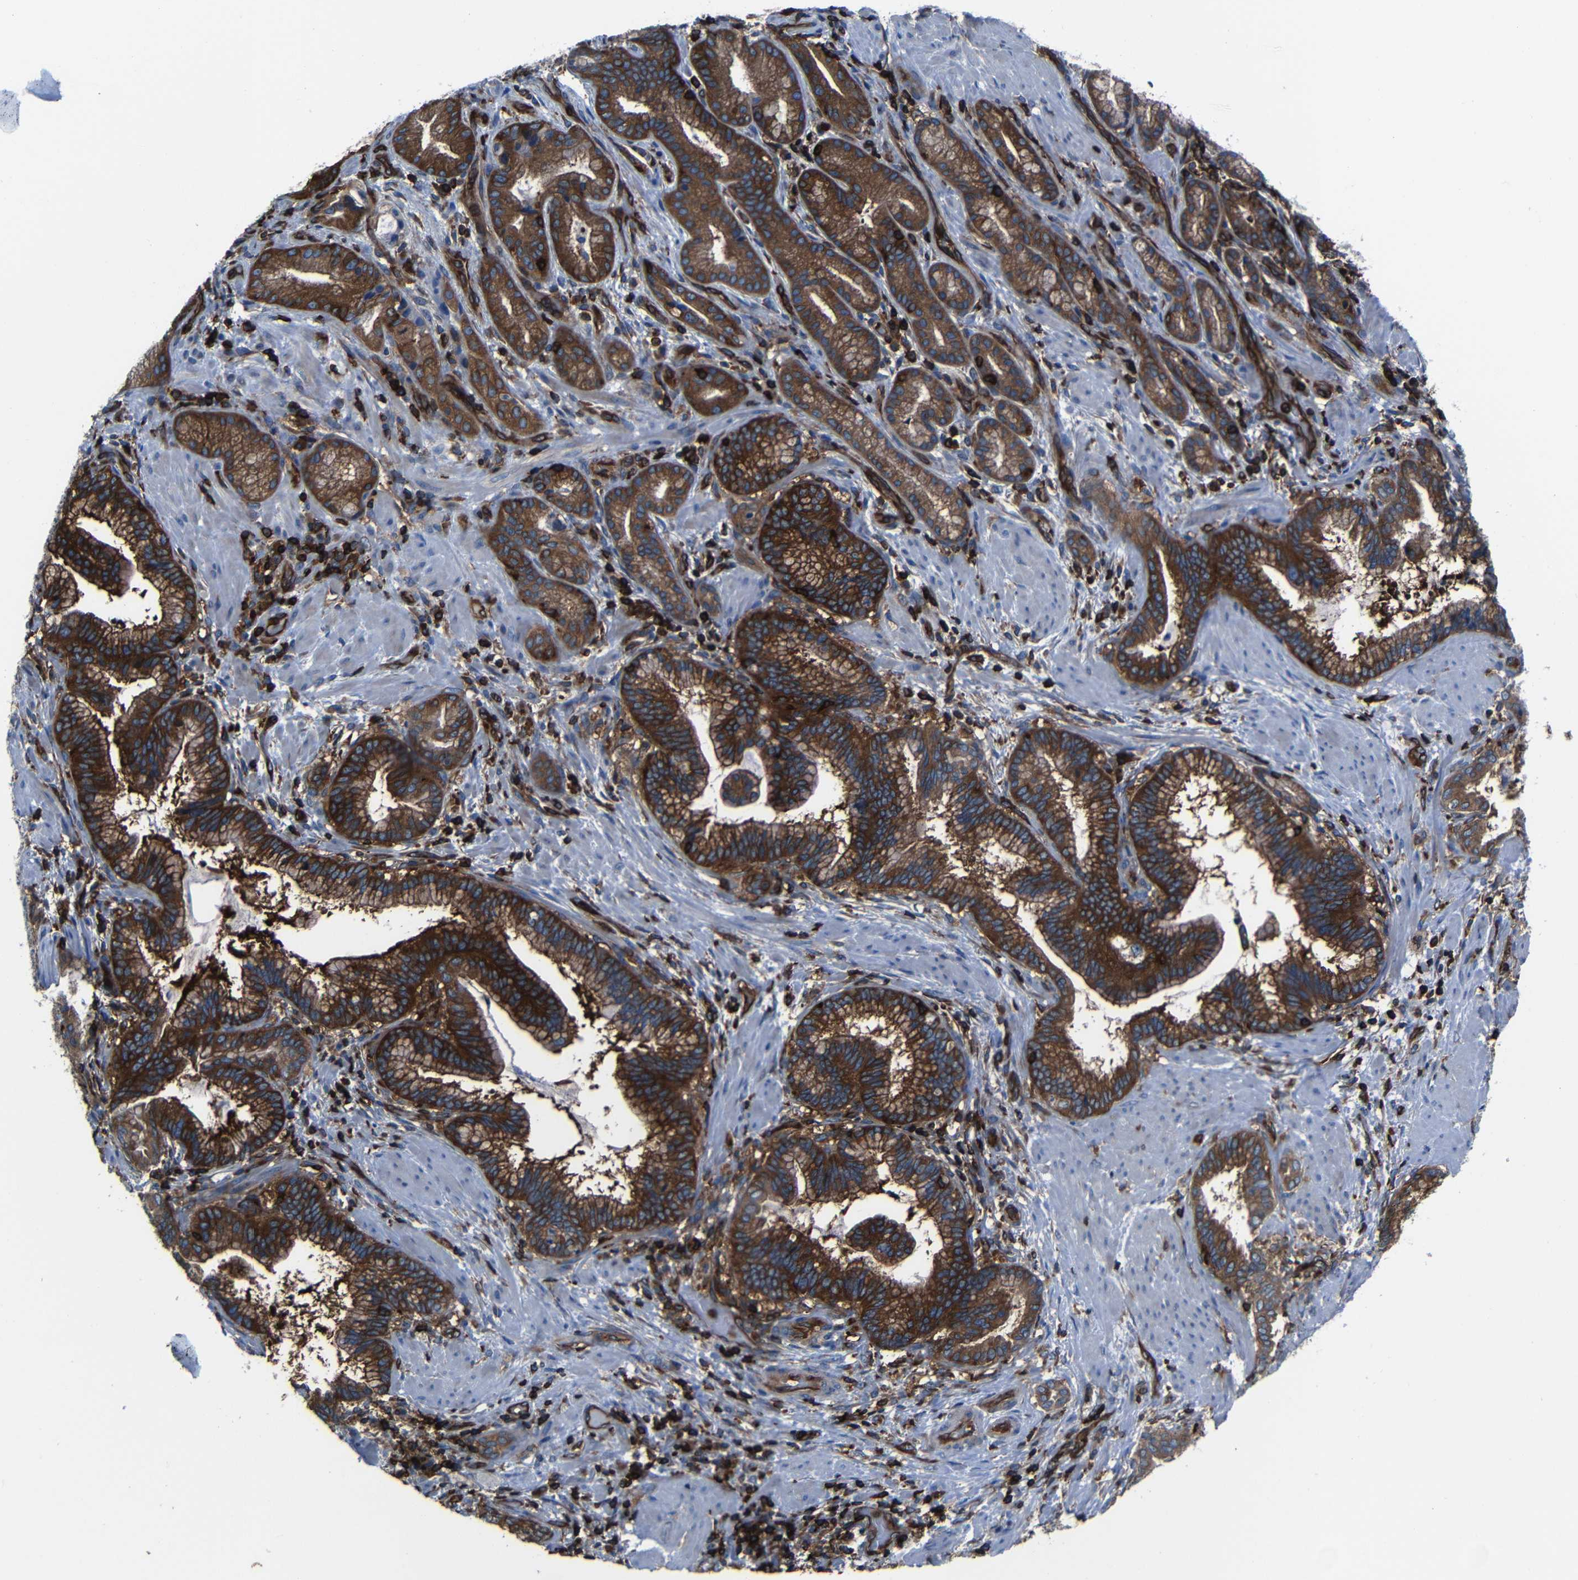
{"staining": {"intensity": "strong", "quantity": ">75%", "location": "cytoplasmic/membranous"}, "tissue": "pancreatic cancer", "cell_type": "Tumor cells", "image_type": "cancer", "snomed": [{"axis": "morphology", "description": "Adenocarcinoma, NOS"}, {"axis": "topography", "description": "Pancreas"}], "caption": "About >75% of tumor cells in pancreatic adenocarcinoma exhibit strong cytoplasmic/membranous protein positivity as visualized by brown immunohistochemical staining.", "gene": "ARHGEF1", "patient": {"sex": "female", "age": 64}}